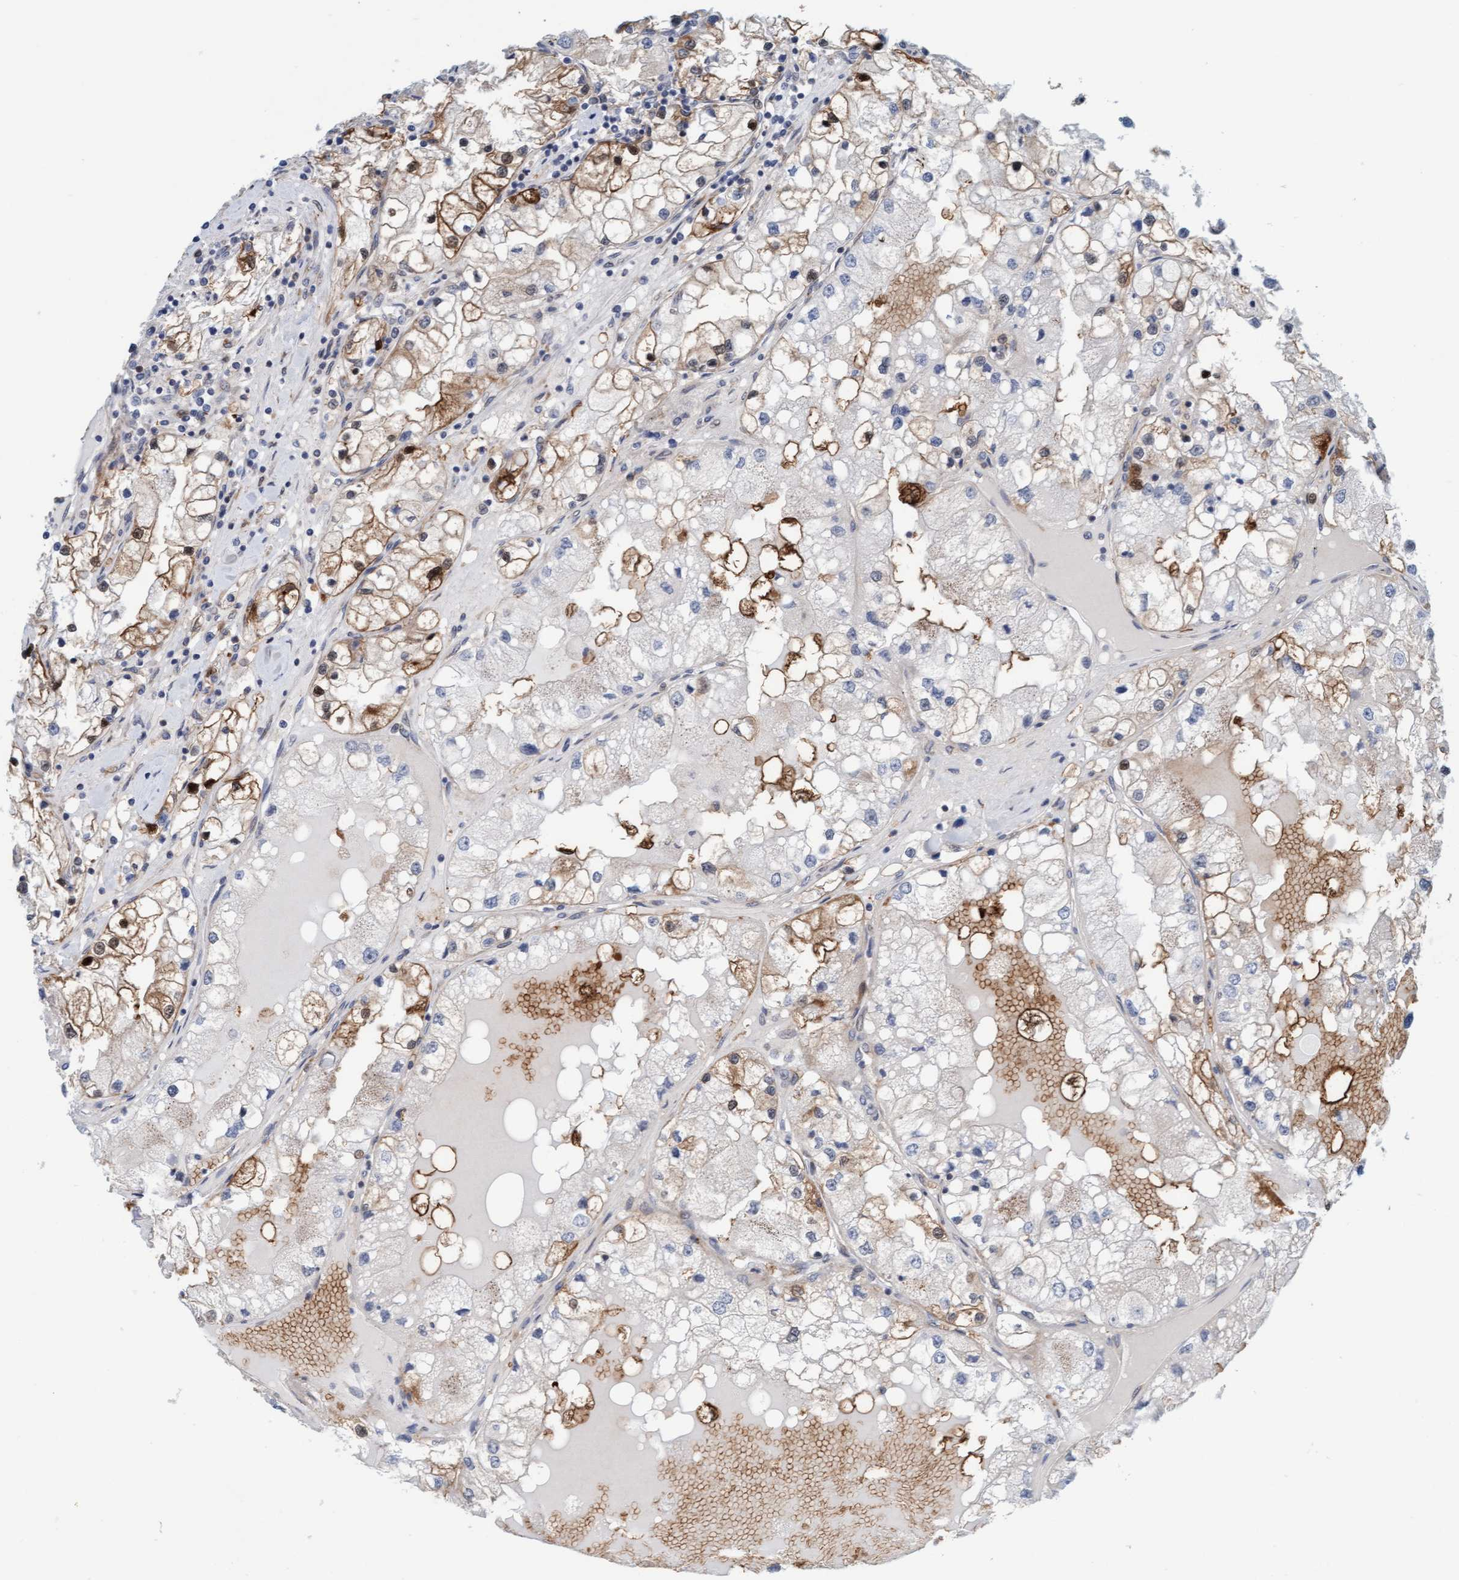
{"staining": {"intensity": "moderate", "quantity": "<25%", "location": "cytoplasmic/membranous"}, "tissue": "renal cancer", "cell_type": "Tumor cells", "image_type": "cancer", "snomed": [{"axis": "morphology", "description": "Adenocarcinoma, NOS"}, {"axis": "topography", "description": "Kidney"}], "caption": "A low amount of moderate cytoplasmic/membranous staining is identified in about <25% of tumor cells in renal cancer tissue. (brown staining indicates protein expression, while blue staining denotes nuclei).", "gene": "EIF4EBP1", "patient": {"sex": "male", "age": 68}}